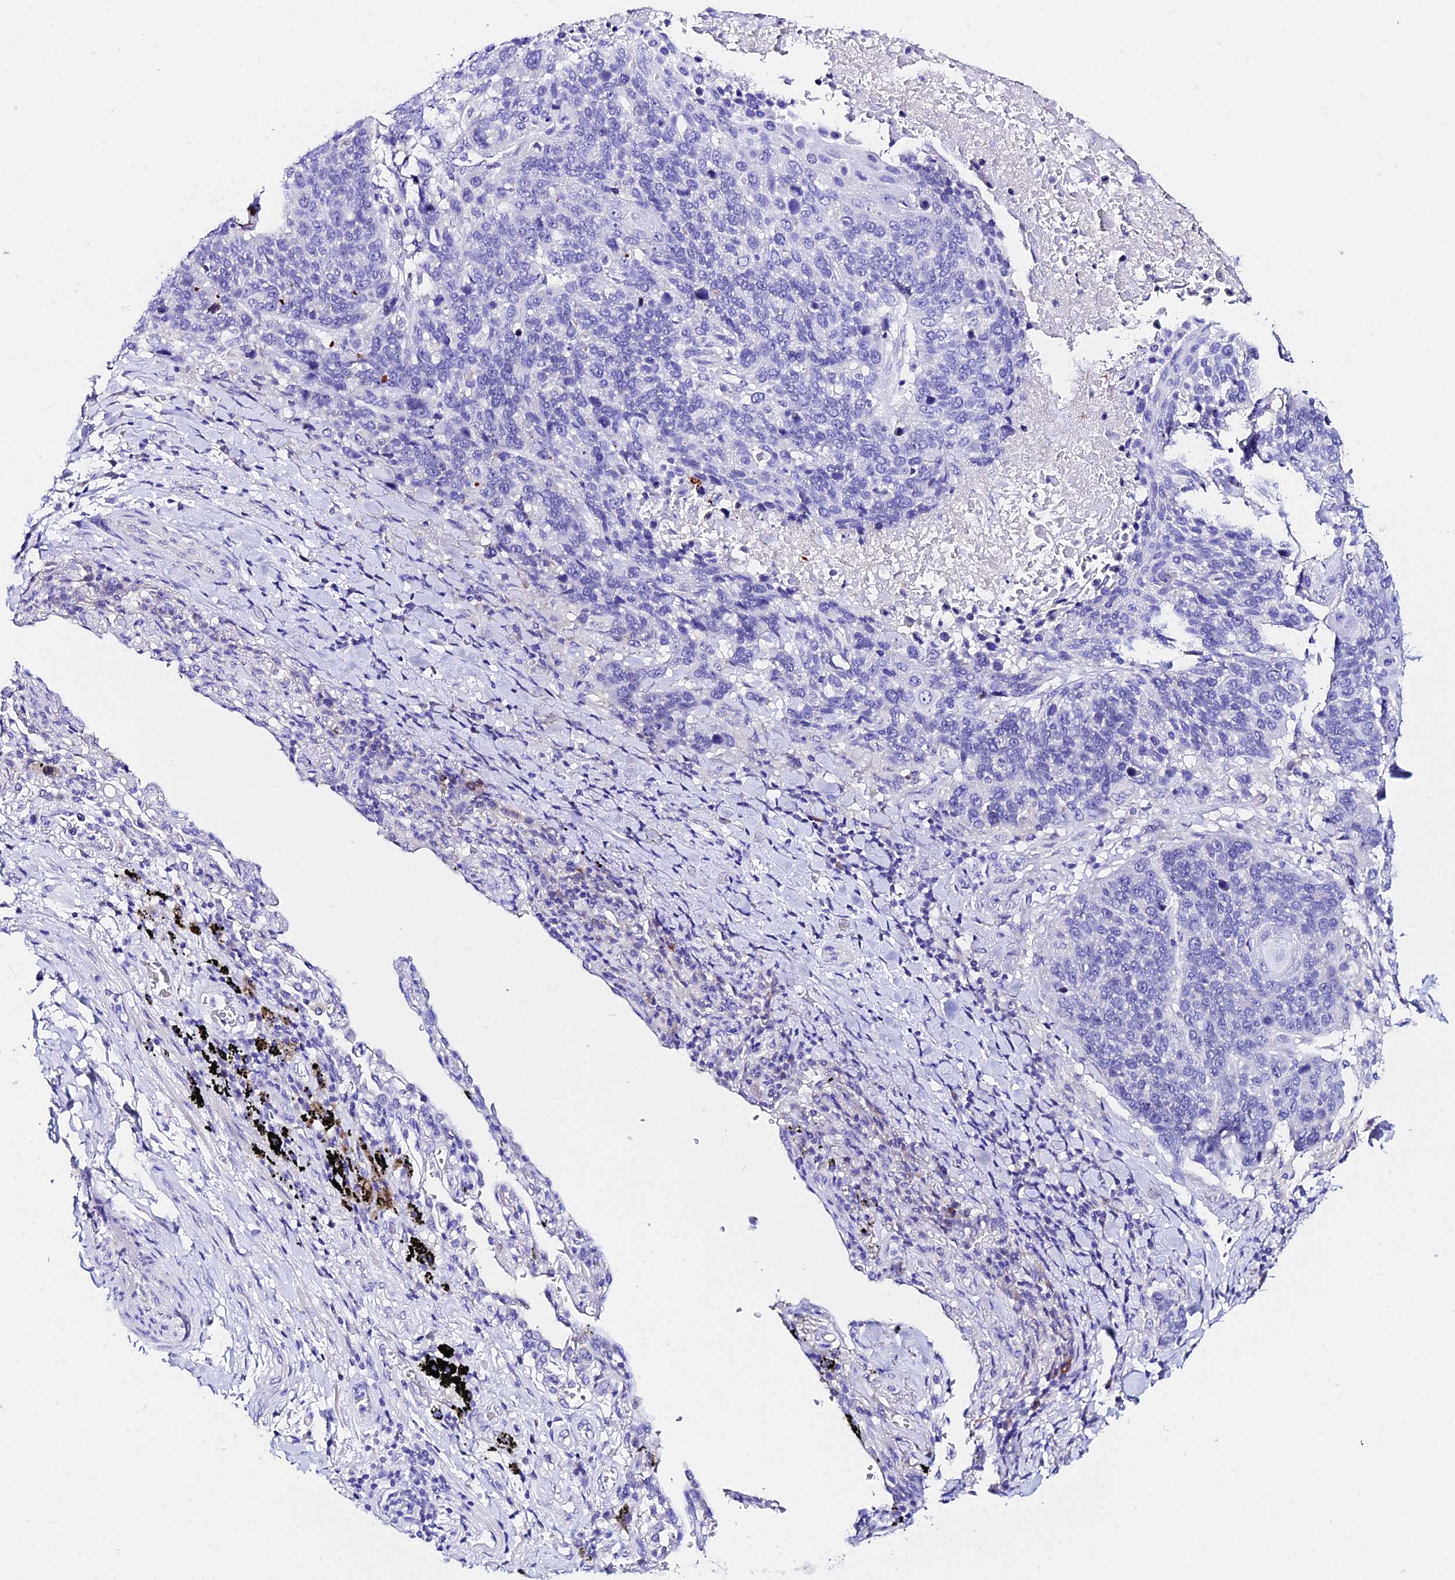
{"staining": {"intensity": "negative", "quantity": "none", "location": "none"}, "tissue": "lung cancer", "cell_type": "Tumor cells", "image_type": "cancer", "snomed": [{"axis": "morphology", "description": "Squamous cell carcinoma, NOS"}, {"axis": "topography", "description": "Lung"}], "caption": "There is no significant positivity in tumor cells of squamous cell carcinoma (lung).", "gene": "CEP41", "patient": {"sex": "male", "age": 66}}